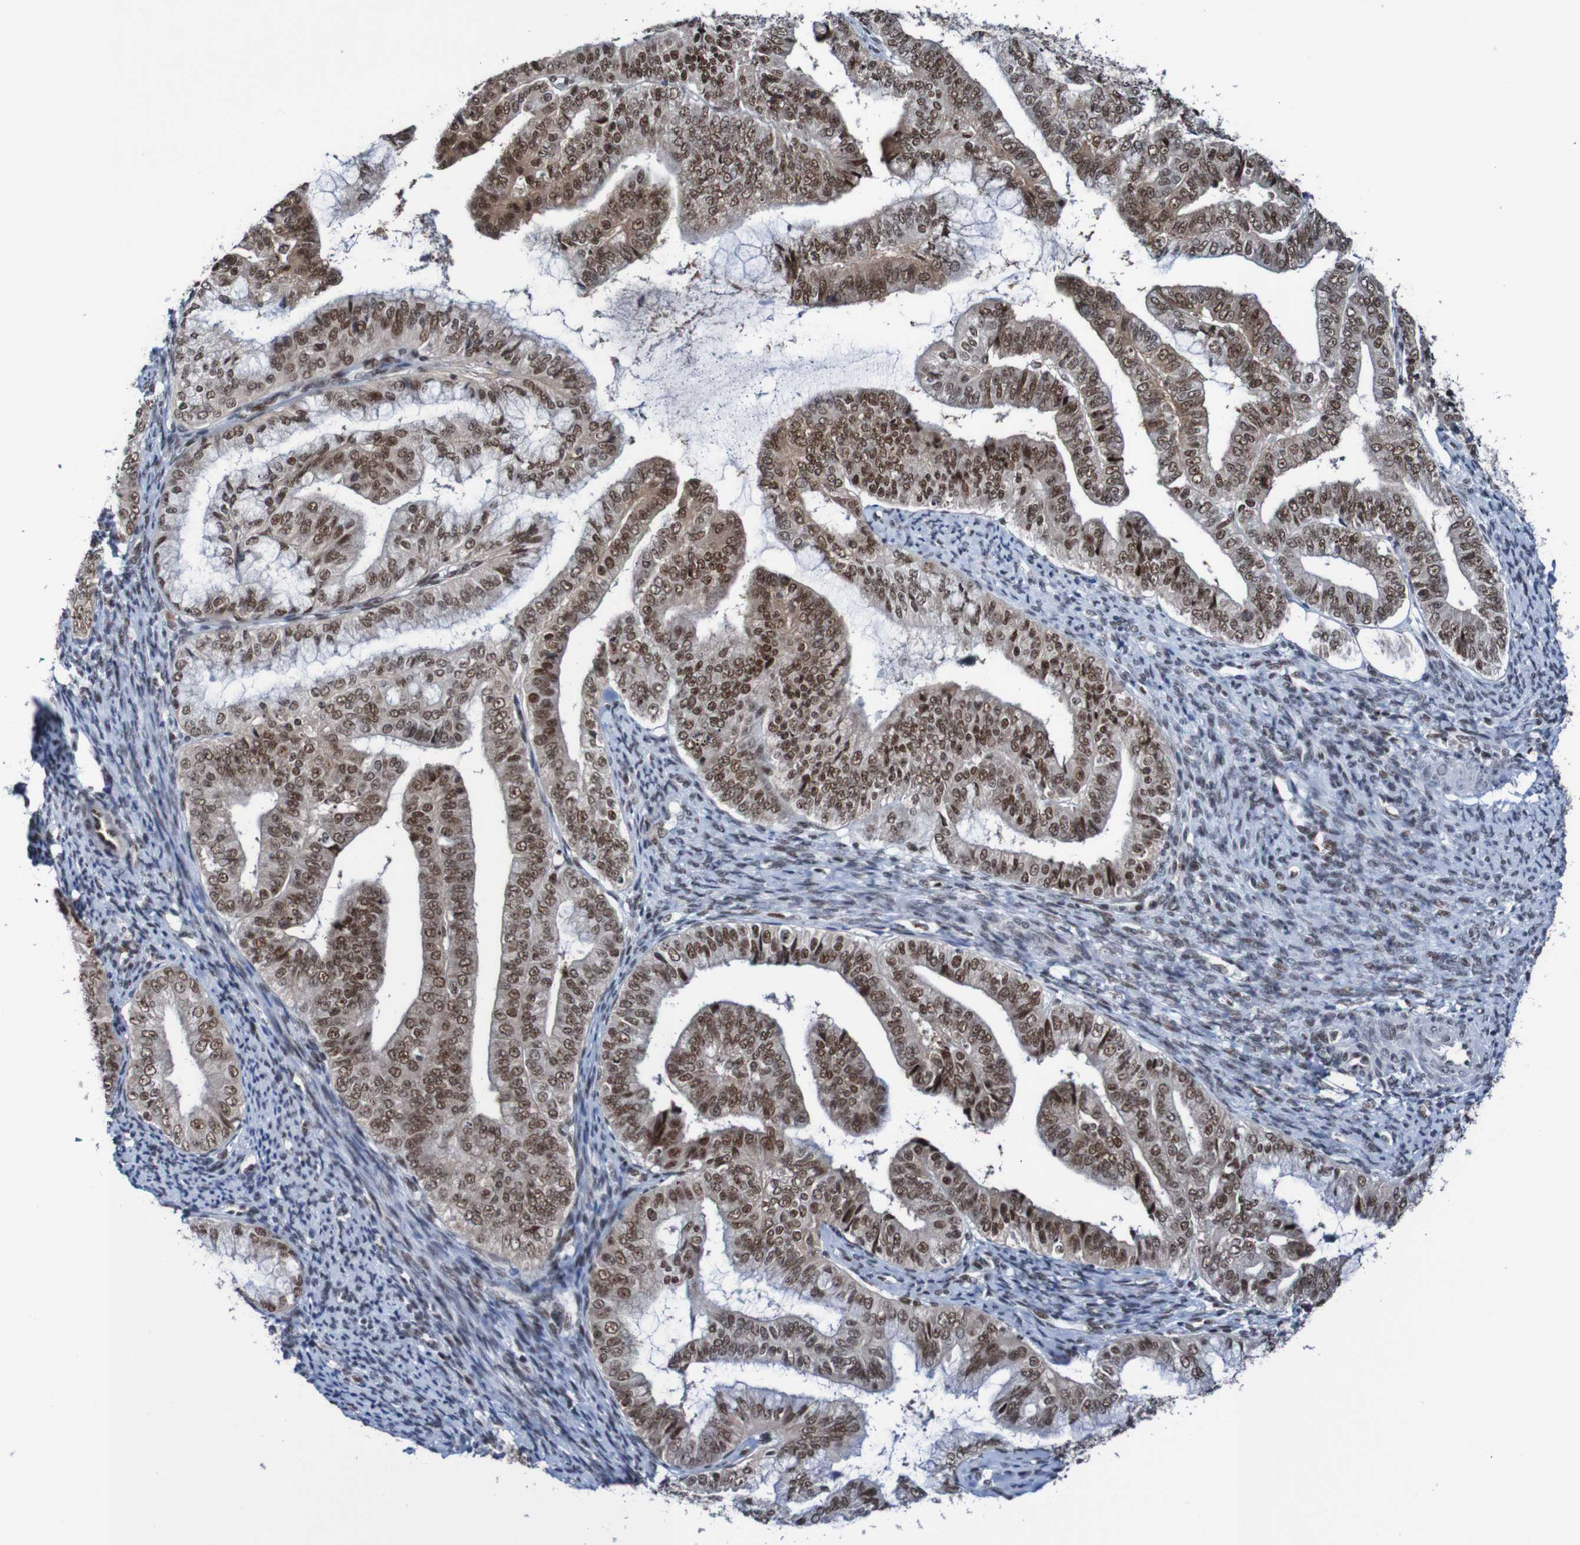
{"staining": {"intensity": "strong", "quantity": ">75%", "location": "cytoplasmic/membranous,nuclear"}, "tissue": "endometrial cancer", "cell_type": "Tumor cells", "image_type": "cancer", "snomed": [{"axis": "morphology", "description": "Adenocarcinoma, NOS"}, {"axis": "topography", "description": "Endometrium"}], "caption": "Immunohistochemical staining of endometrial adenocarcinoma demonstrates strong cytoplasmic/membranous and nuclear protein expression in approximately >75% of tumor cells.", "gene": "CDC5L", "patient": {"sex": "female", "age": 63}}